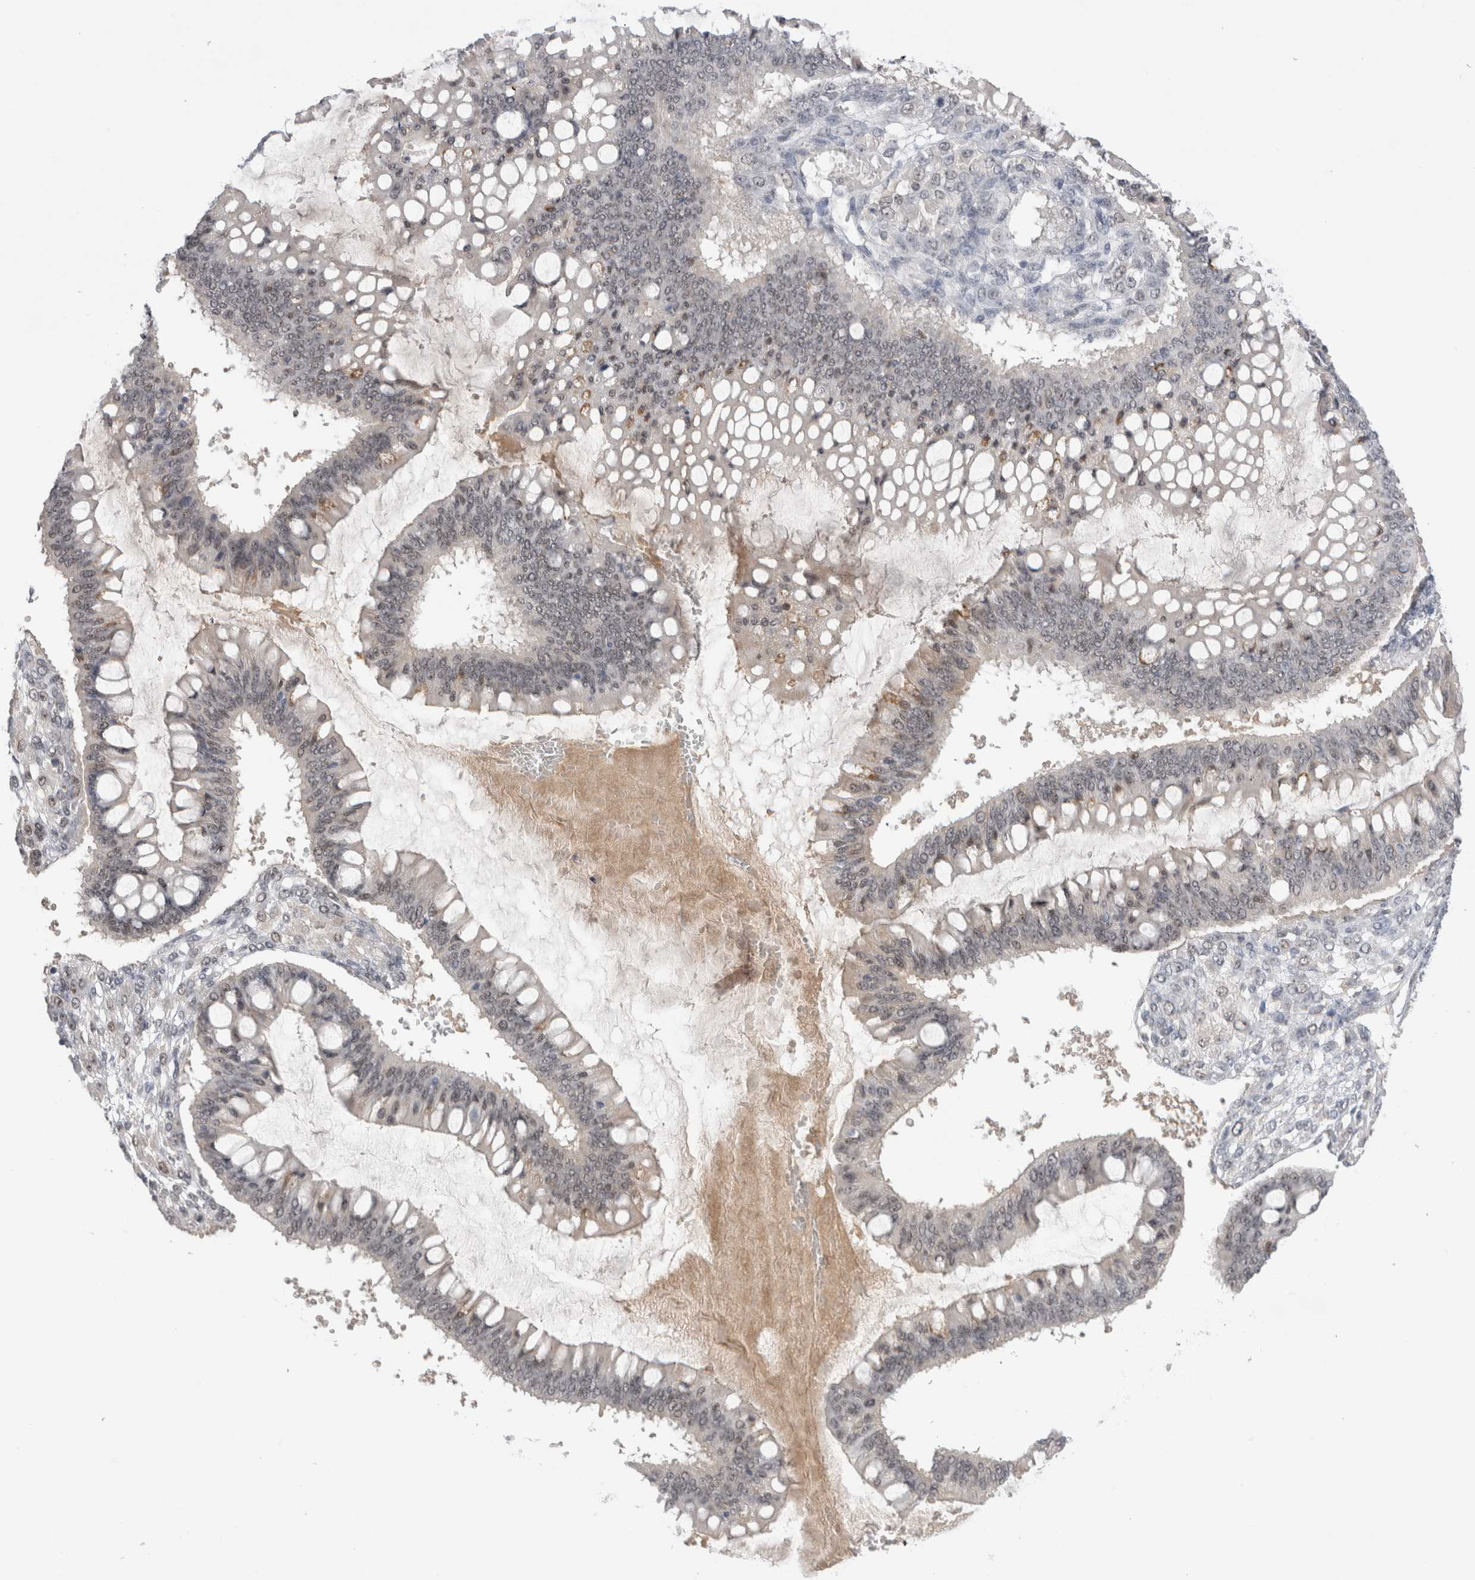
{"staining": {"intensity": "weak", "quantity": "<25%", "location": "nuclear"}, "tissue": "ovarian cancer", "cell_type": "Tumor cells", "image_type": "cancer", "snomed": [{"axis": "morphology", "description": "Cystadenocarcinoma, mucinous, NOS"}, {"axis": "topography", "description": "Ovary"}], "caption": "IHC micrograph of neoplastic tissue: ovarian cancer (mucinous cystadenocarcinoma) stained with DAB (3,3'-diaminobenzidine) demonstrates no significant protein staining in tumor cells.", "gene": "ZNF24", "patient": {"sex": "female", "age": 73}}